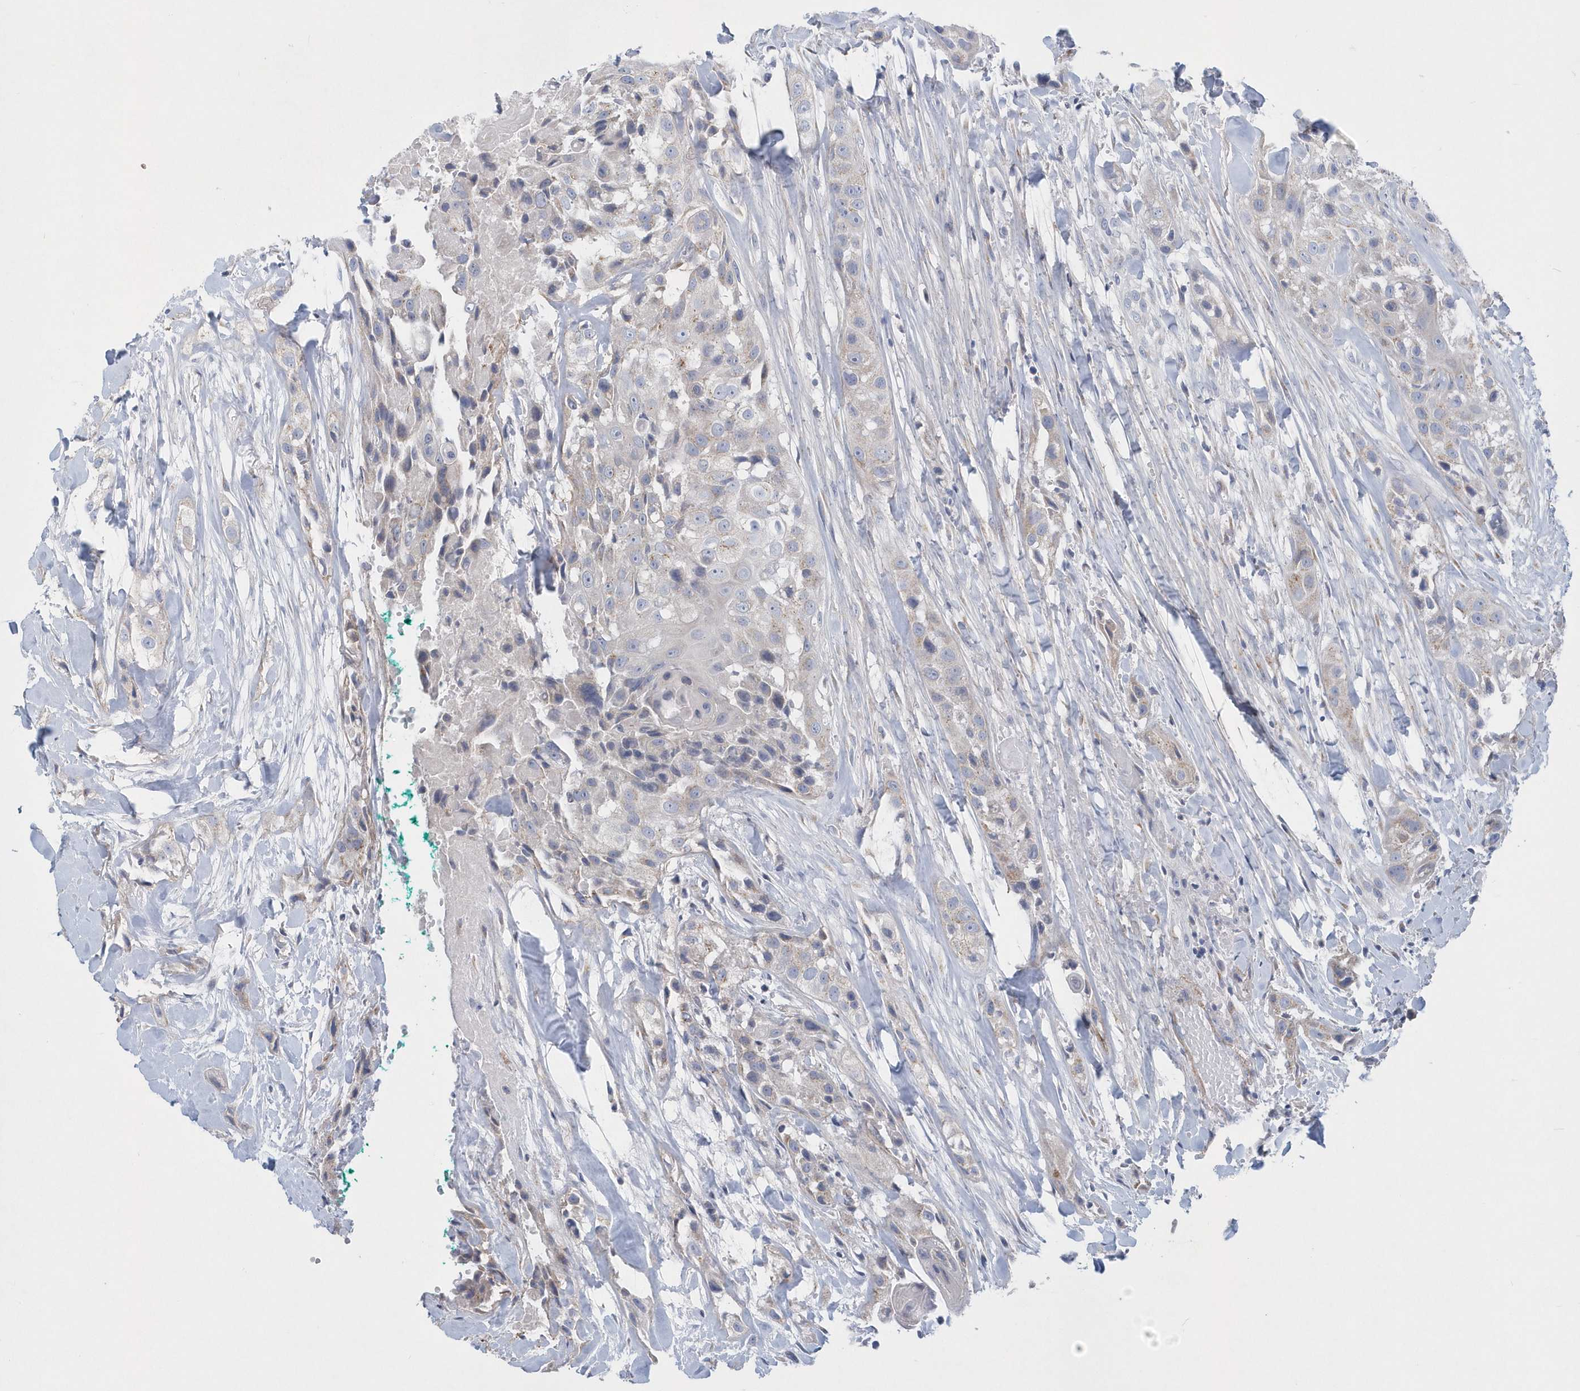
{"staining": {"intensity": "negative", "quantity": "none", "location": "none"}, "tissue": "head and neck cancer", "cell_type": "Tumor cells", "image_type": "cancer", "snomed": [{"axis": "morphology", "description": "Normal tissue, NOS"}, {"axis": "morphology", "description": "Squamous cell carcinoma, NOS"}, {"axis": "topography", "description": "Skeletal muscle"}, {"axis": "topography", "description": "Head-Neck"}], "caption": "High power microscopy photomicrograph of an IHC histopathology image of head and neck squamous cell carcinoma, revealing no significant staining in tumor cells. The staining was performed using DAB (3,3'-diaminobenzidine) to visualize the protein expression in brown, while the nuclei were stained in blue with hematoxylin (Magnification: 20x).", "gene": "SPATA18", "patient": {"sex": "male", "age": 51}}